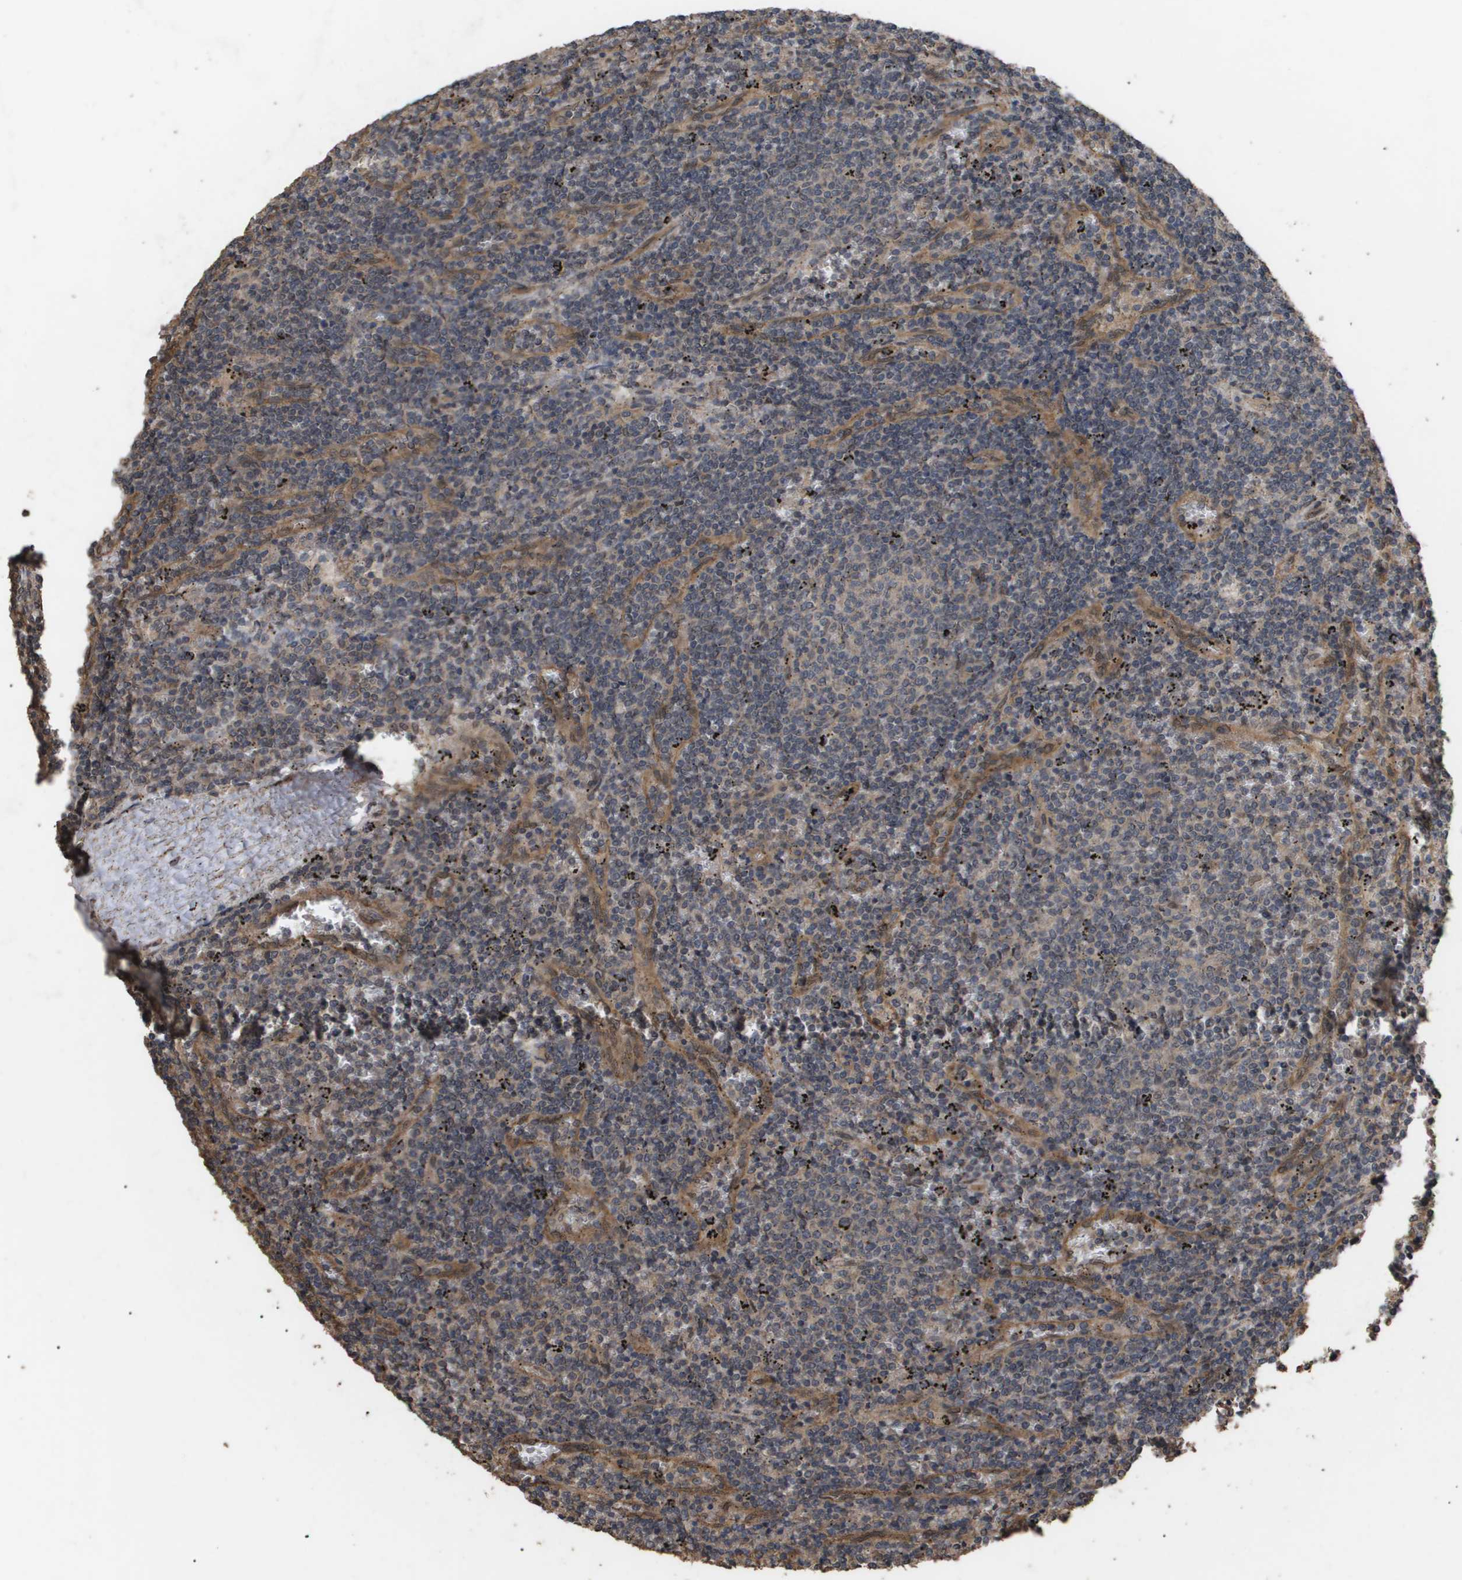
{"staining": {"intensity": "weak", "quantity": ">75%", "location": "cytoplasmic/membranous"}, "tissue": "lymphoma", "cell_type": "Tumor cells", "image_type": "cancer", "snomed": [{"axis": "morphology", "description": "Malignant lymphoma, non-Hodgkin's type, Low grade"}, {"axis": "topography", "description": "Spleen"}], "caption": "The histopathology image reveals immunohistochemical staining of low-grade malignant lymphoma, non-Hodgkin's type. There is weak cytoplasmic/membranous staining is seen in about >75% of tumor cells.", "gene": "CUL5", "patient": {"sex": "female", "age": 50}}